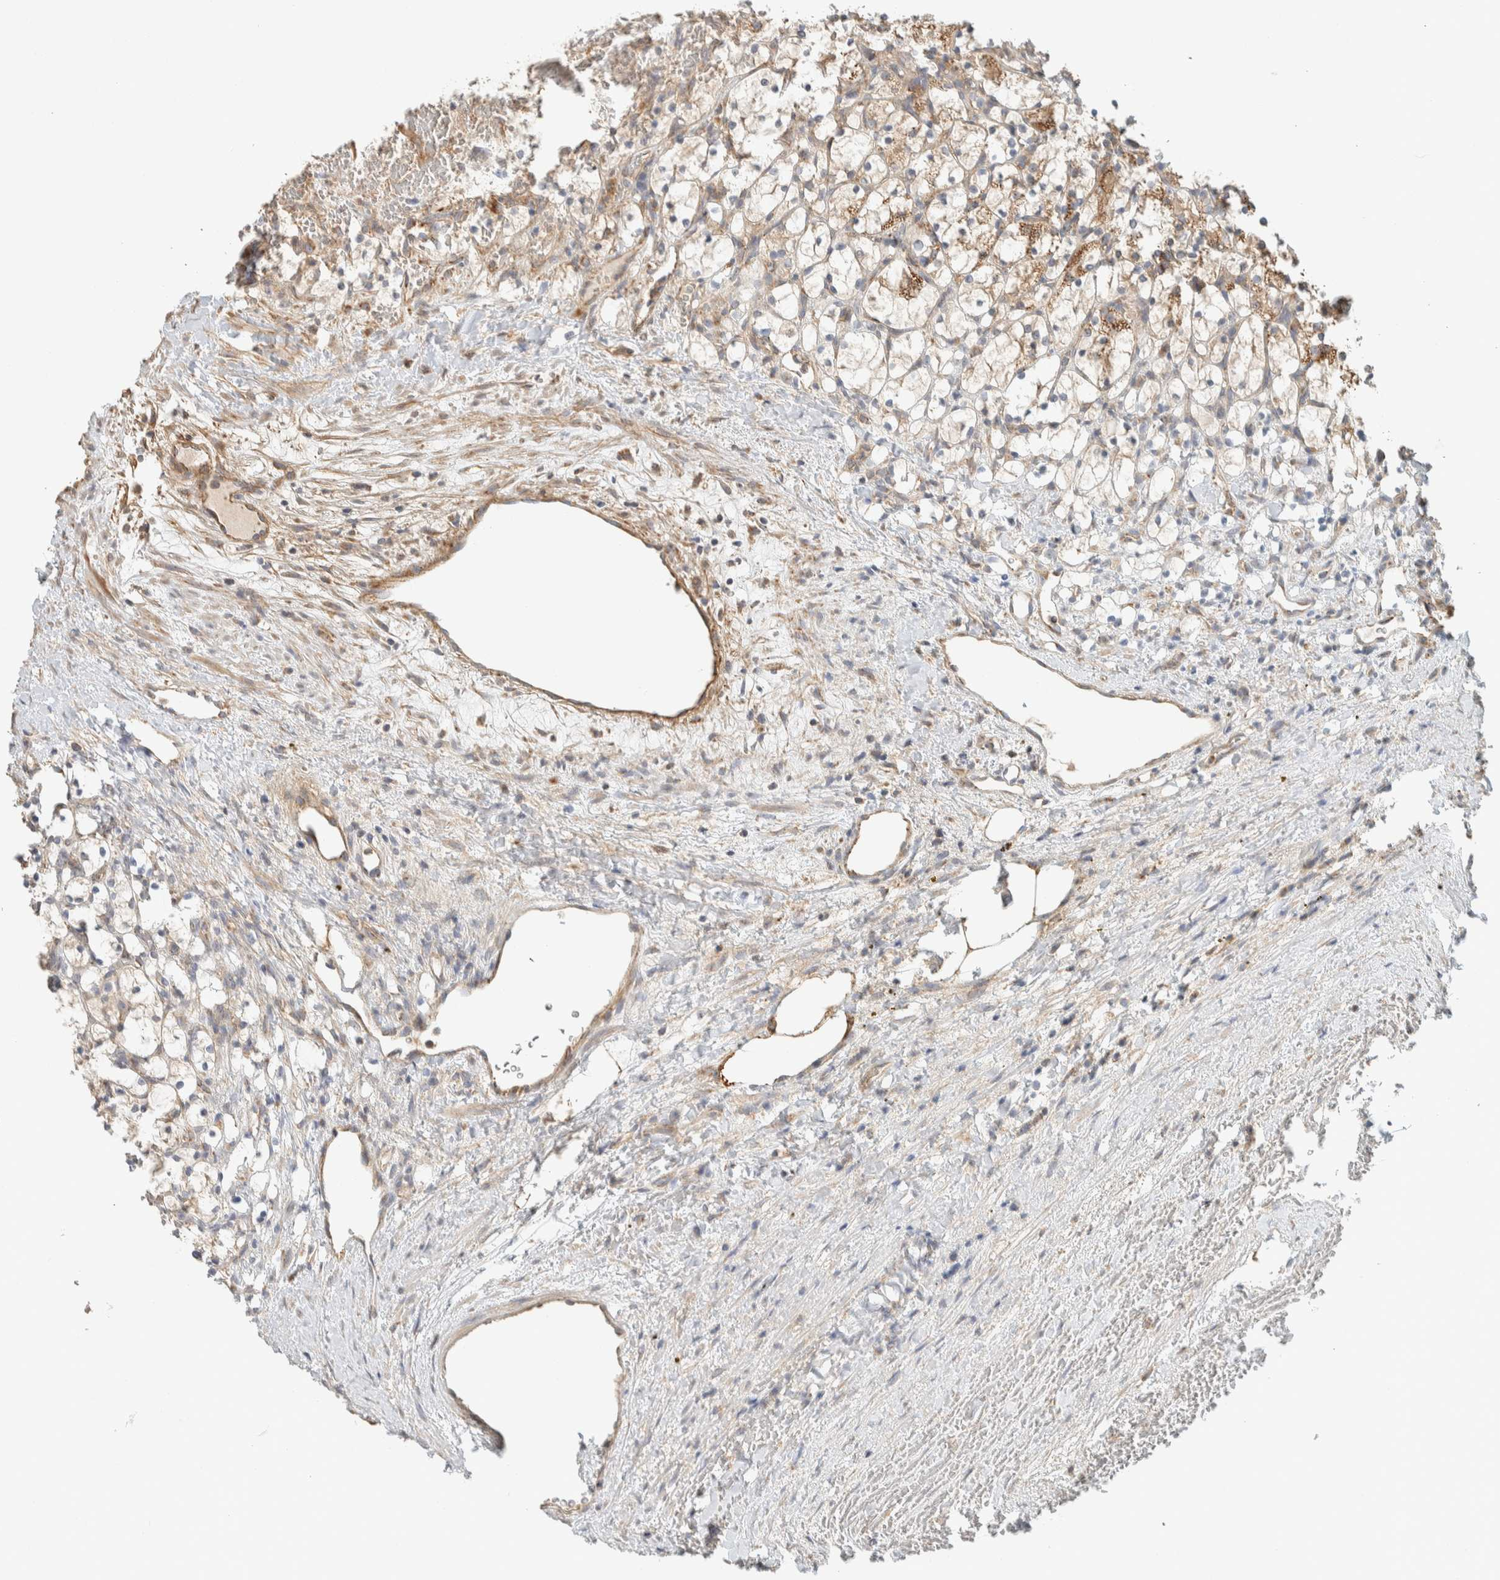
{"staining": {"intensity": "weak", "quantity": ">75%", "location": "cytoplasmic/membranous"}, "tissue": "renal cancer", "cell_type": "Tumor cells", "image_type": "cancer", "snomed": [{"axis": "morphology", "description": "Adenocarcinoma, NOS"}, {"axis": "topography", "description": "Kidney"}], "caption": "Renal cancer stained with a brown dye exhibits weak cytoplasmic/membranous positive expression in about >75% of tumor cells.", "gene": "PDE7B", "patient": {"sex": "female", "age": 69}}